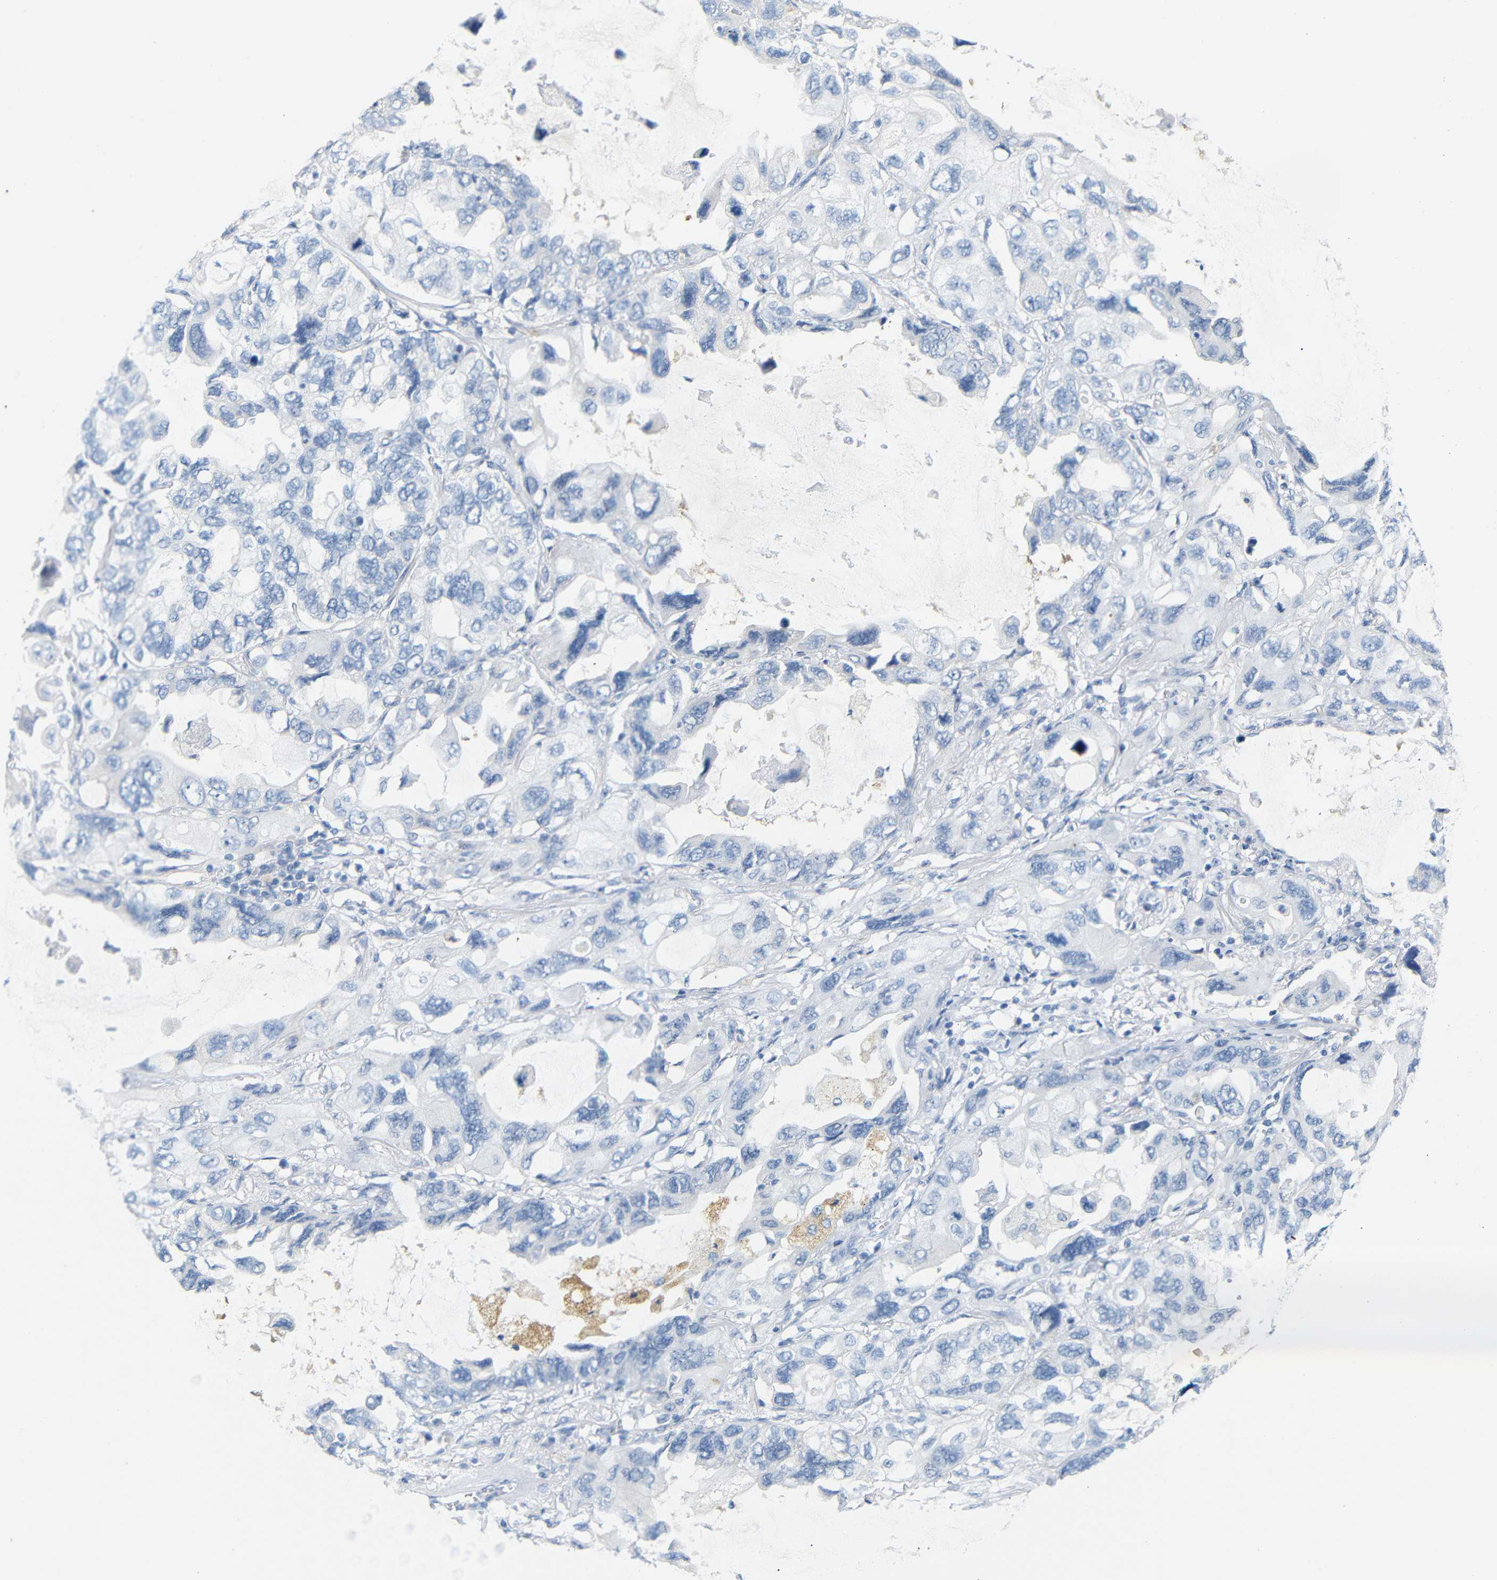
{"staining": {"intensity": "negative", "quantity": "none", "location": "none"}, "tissue": "lung cancer", "cell_type": "Tumor cells", "image_type": "cancer", "snomed": [{"axis": "morphology", "description": "Squamous cell carcinoma, NOS"}, {"axis": "topography", "description": "Lung"}], "caption": "High magnification brightfield microscopy of lung cancer stained with DAB (3,3'-diaminobenzidine) (brown) and counterstained with hematoxylin (blue): tumor cells show no significant expression.", "gene": "FCRL1", "patient": {"sex": "female", "age": 73}}